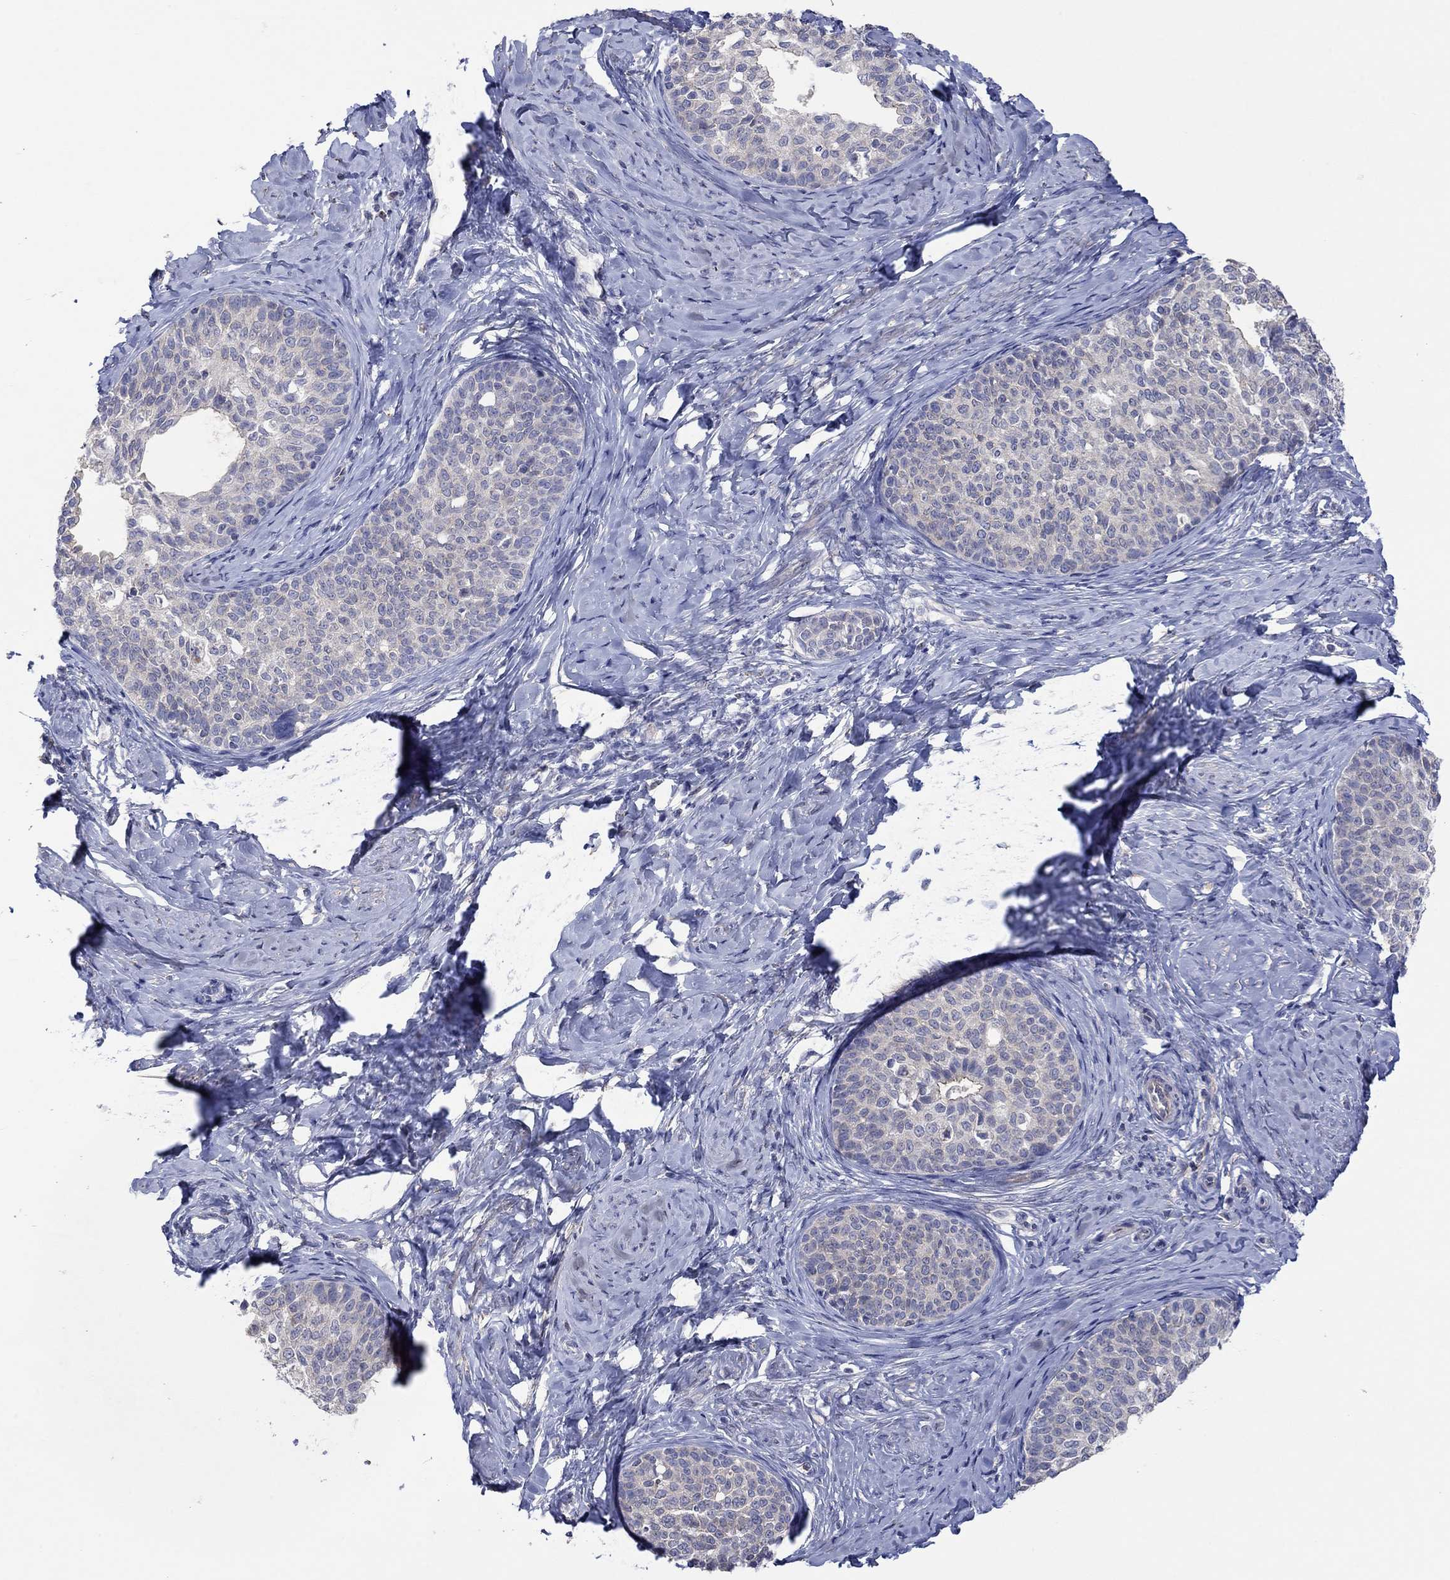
{"staining": {"intensity": "negative", "quantity": "none", "location": "none"}, "tissue": "cervical cancer", "cell_type": "Tumor cells", "image_type": "cancer", "snomed": [{"axis": "morphology", "description": "Squamous cell carcinoma, NOS"}, {"axis": "topography", "description": "Cervix"}], "caption": "DAB (3,3'-diaminobenzidine) immunohistochemical staining of human cervical squamous cell carcinoma displays no significant expression in tumor cells.", "gene": "TPRN", "patient": {"sex": "female", "age": 51}}